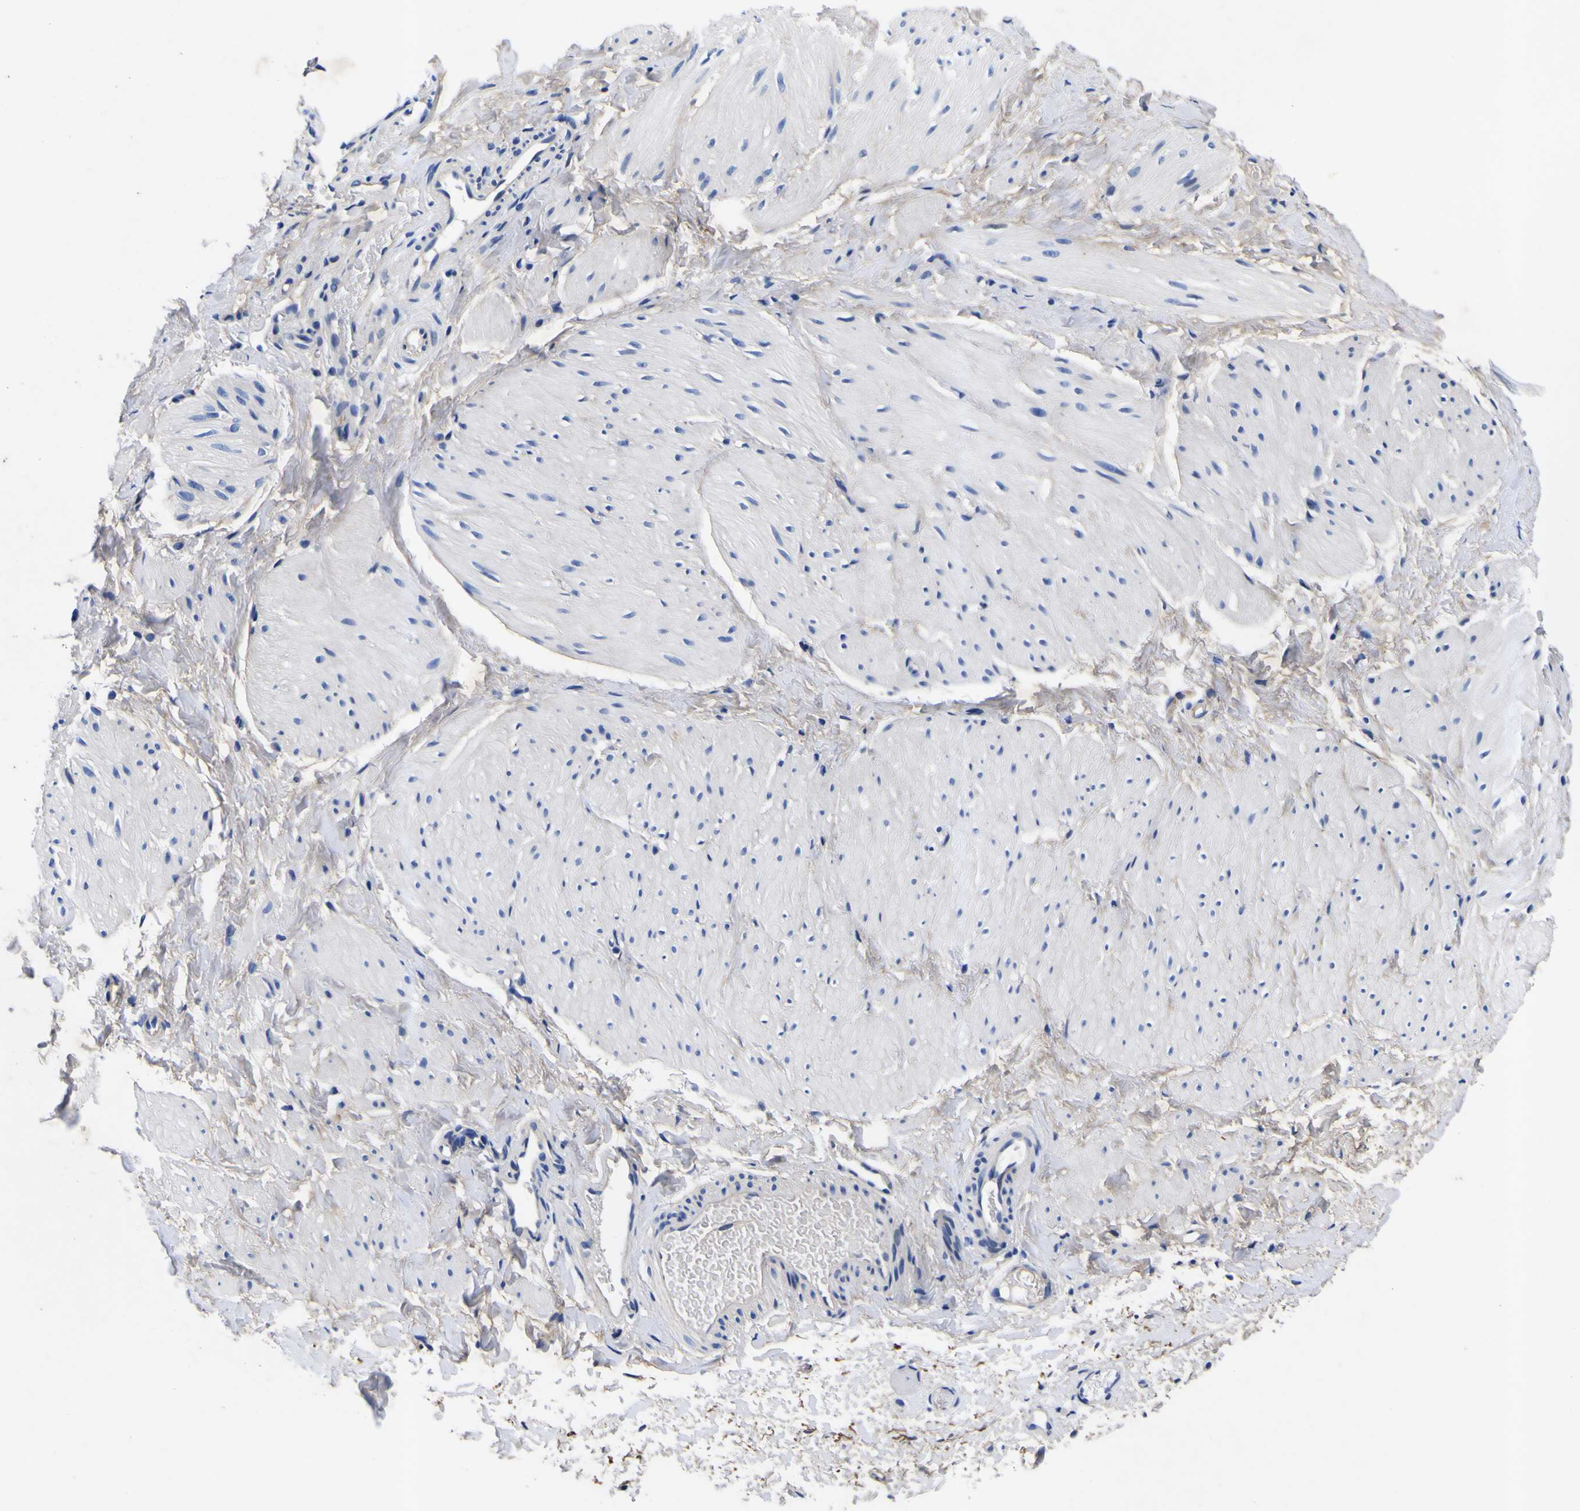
{"staining": {"intensity": "negative", "quantity": "none", "location": "none"}, "tissue": "smooth muscle", "cell_type": "Smooth muscle cells", "image_type": "normal", "snomed": [{"axis": "morphology", "description": "Normal tissue, NOS"}, {"axis": "topography", "description": "Smooth muscle"}], "caption": "Smooth muscle cells show no significant staining in normal smooth muscle. (Brightfield microscopy of DAB (3,3'-diaminobenzidine) immunohistochemistry at high magnification).", "gene": "VASN", "patient": {"sex": "male", "age": 16}}